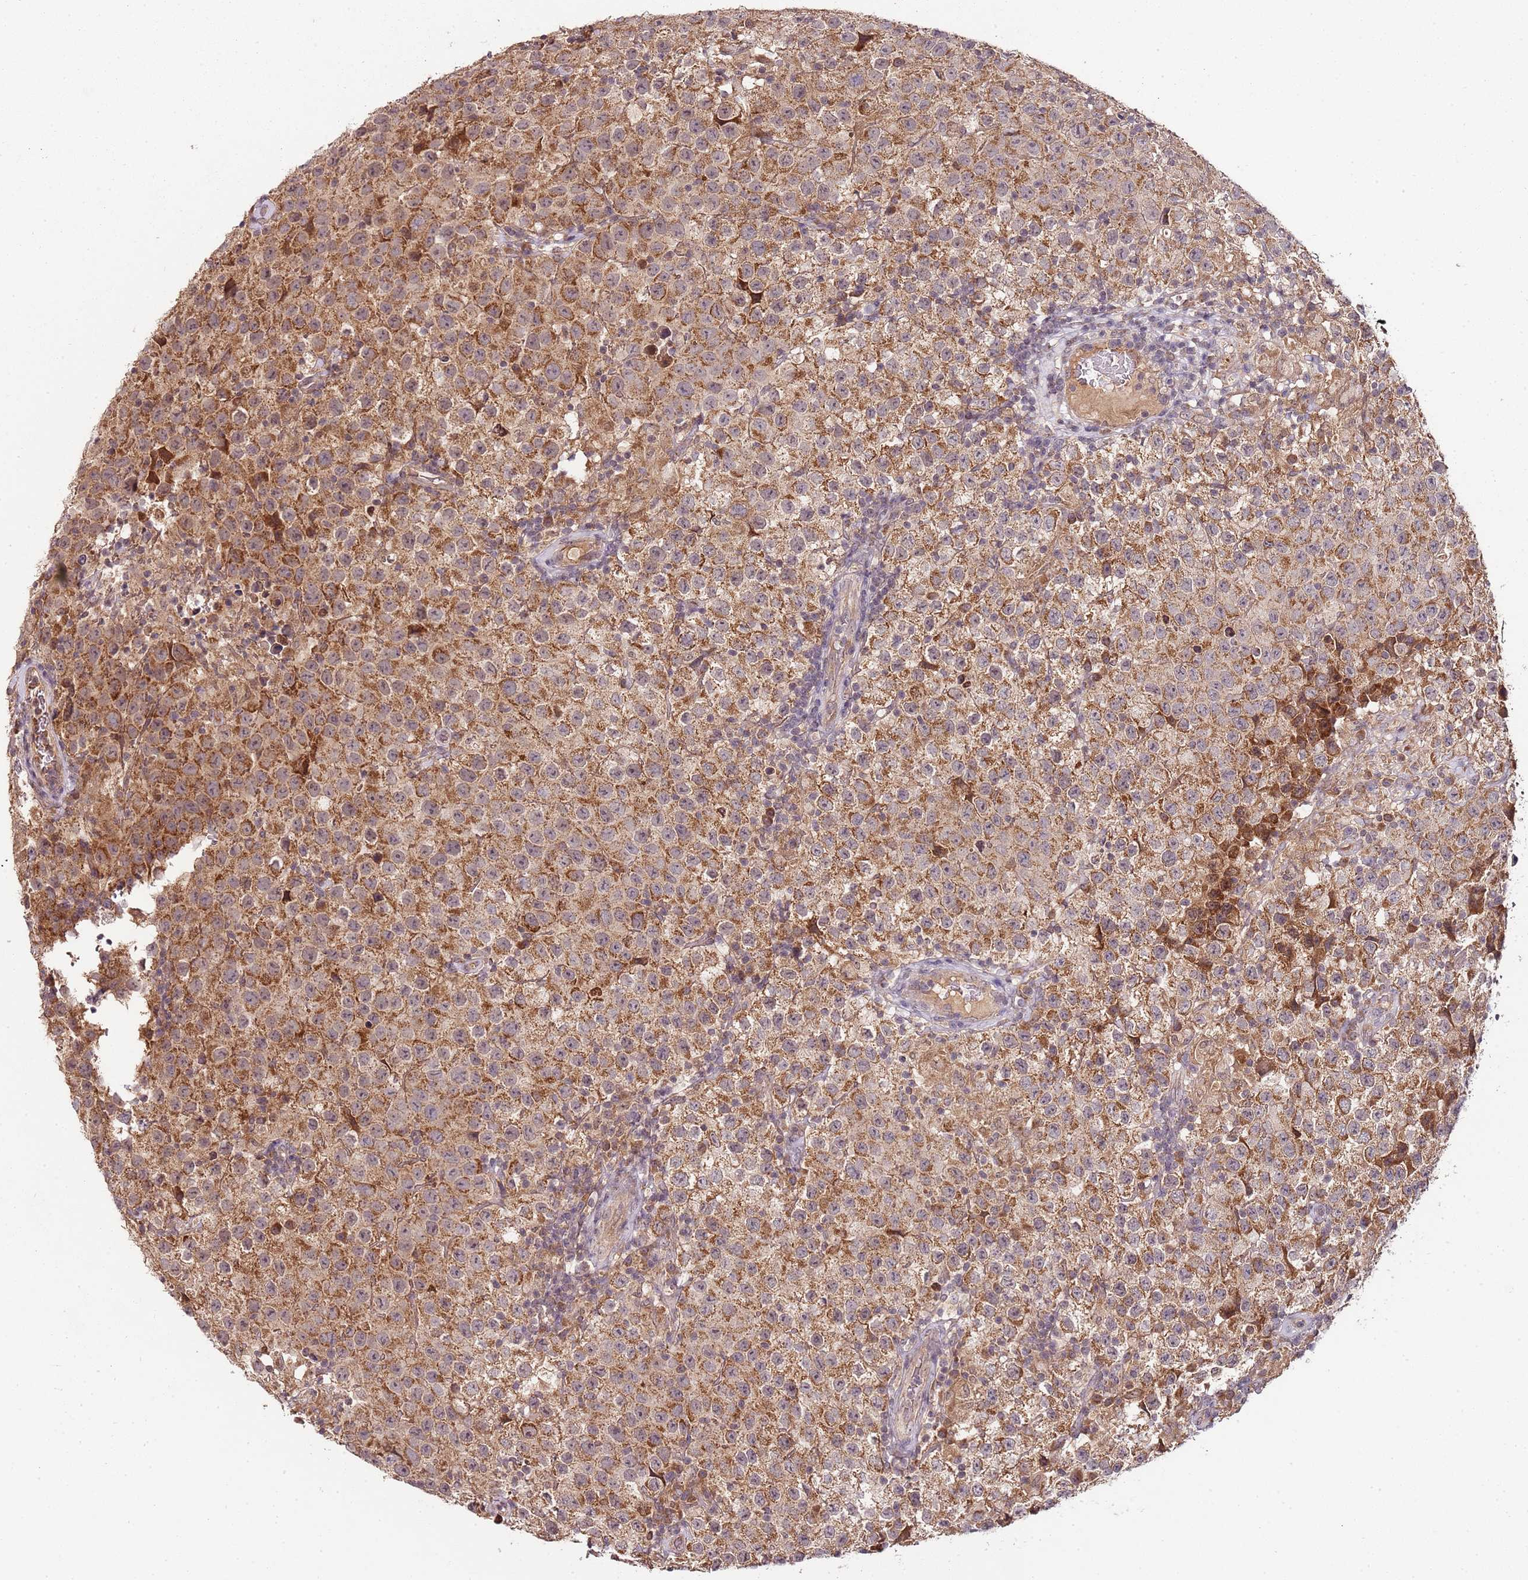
{"staining": {"intensity": "strong", "quantity": ">75%", "location": "cytoplasmic/membranous"}, "tissue": "testis cancer", "cell_type": "Tumor cells", "image_type": "cancer", "snomed": [{"axis": "morphology", "description": "Seminoma, NOS"}, {"axis": "morphology", "description": "Carcinoma, Embryonal, NOS"}, {"axis": "topography", "description": "Testis"}], "caption": "High-magnification brightfield microscopy of testis seminoma stained with DAB (brown) and counterstained with hematoxylin (blue). tumor cells exhibit strong cytoplasmic/membranous positivity is seen in about>75% of cells. (Stains: DAB in brown, nuclei in blue, Microscopy: brightfield microscopy at high magnification).", "gene": "LIN37", "patient": {"sex": "male", "age": 41}}